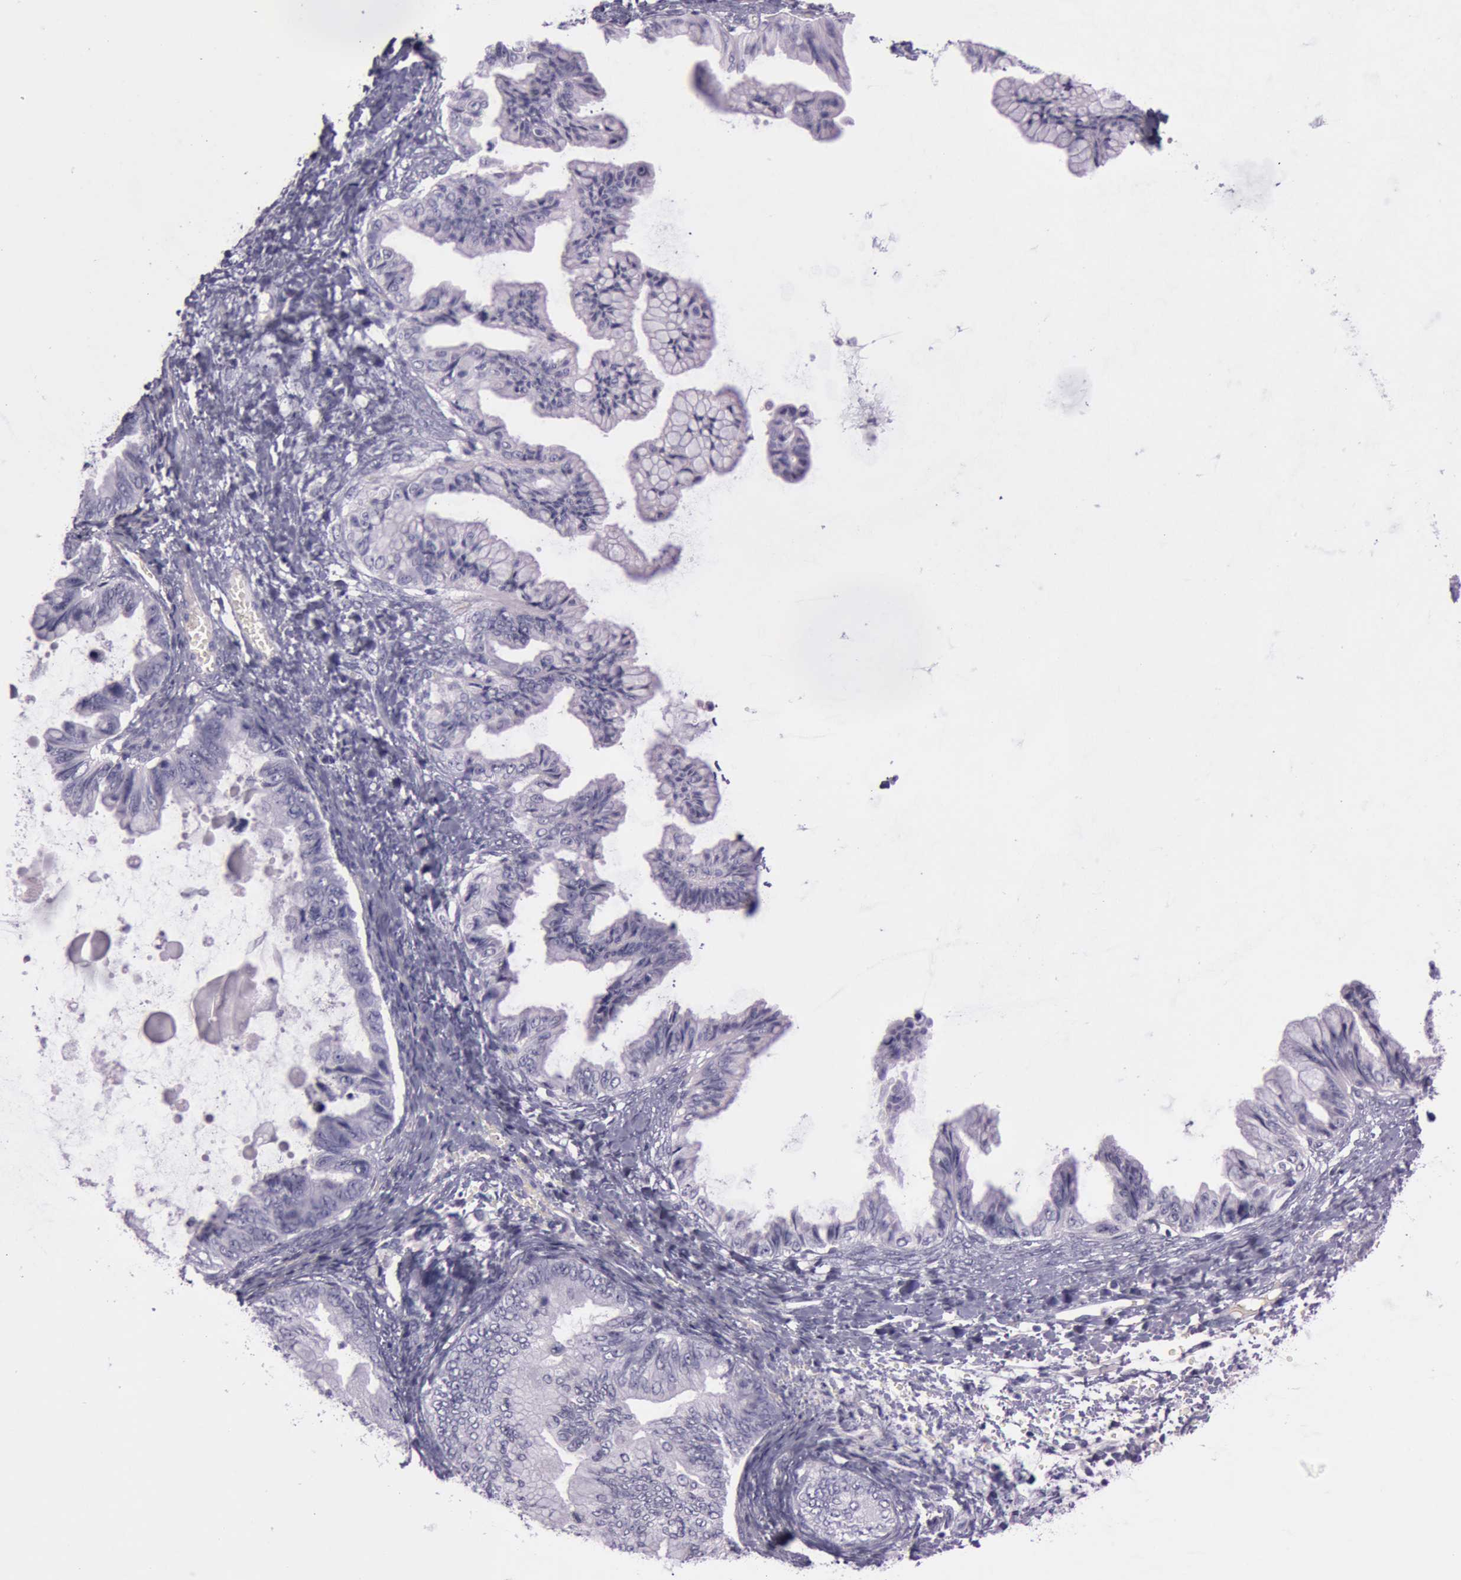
{"staining": {"intensity": "negative", "quantity": "none", "location": "none"}, "tissue": "ovarian cancer", "cell_type": "Tumor cells", "image_type": "cancer", "snomed": [{"axis": "morphology", "description": "Cystadenocarcinoma, mucinous, NOS"}, {"axis": "topography", "description": "Ovary"}], "caption": "Tumor cells are negative for brown protein staining in ovarian cancer (mucinous cystadenocarcinoma).", "gene": "S100A7", "patient": {"sex": "female", "age": 36}}